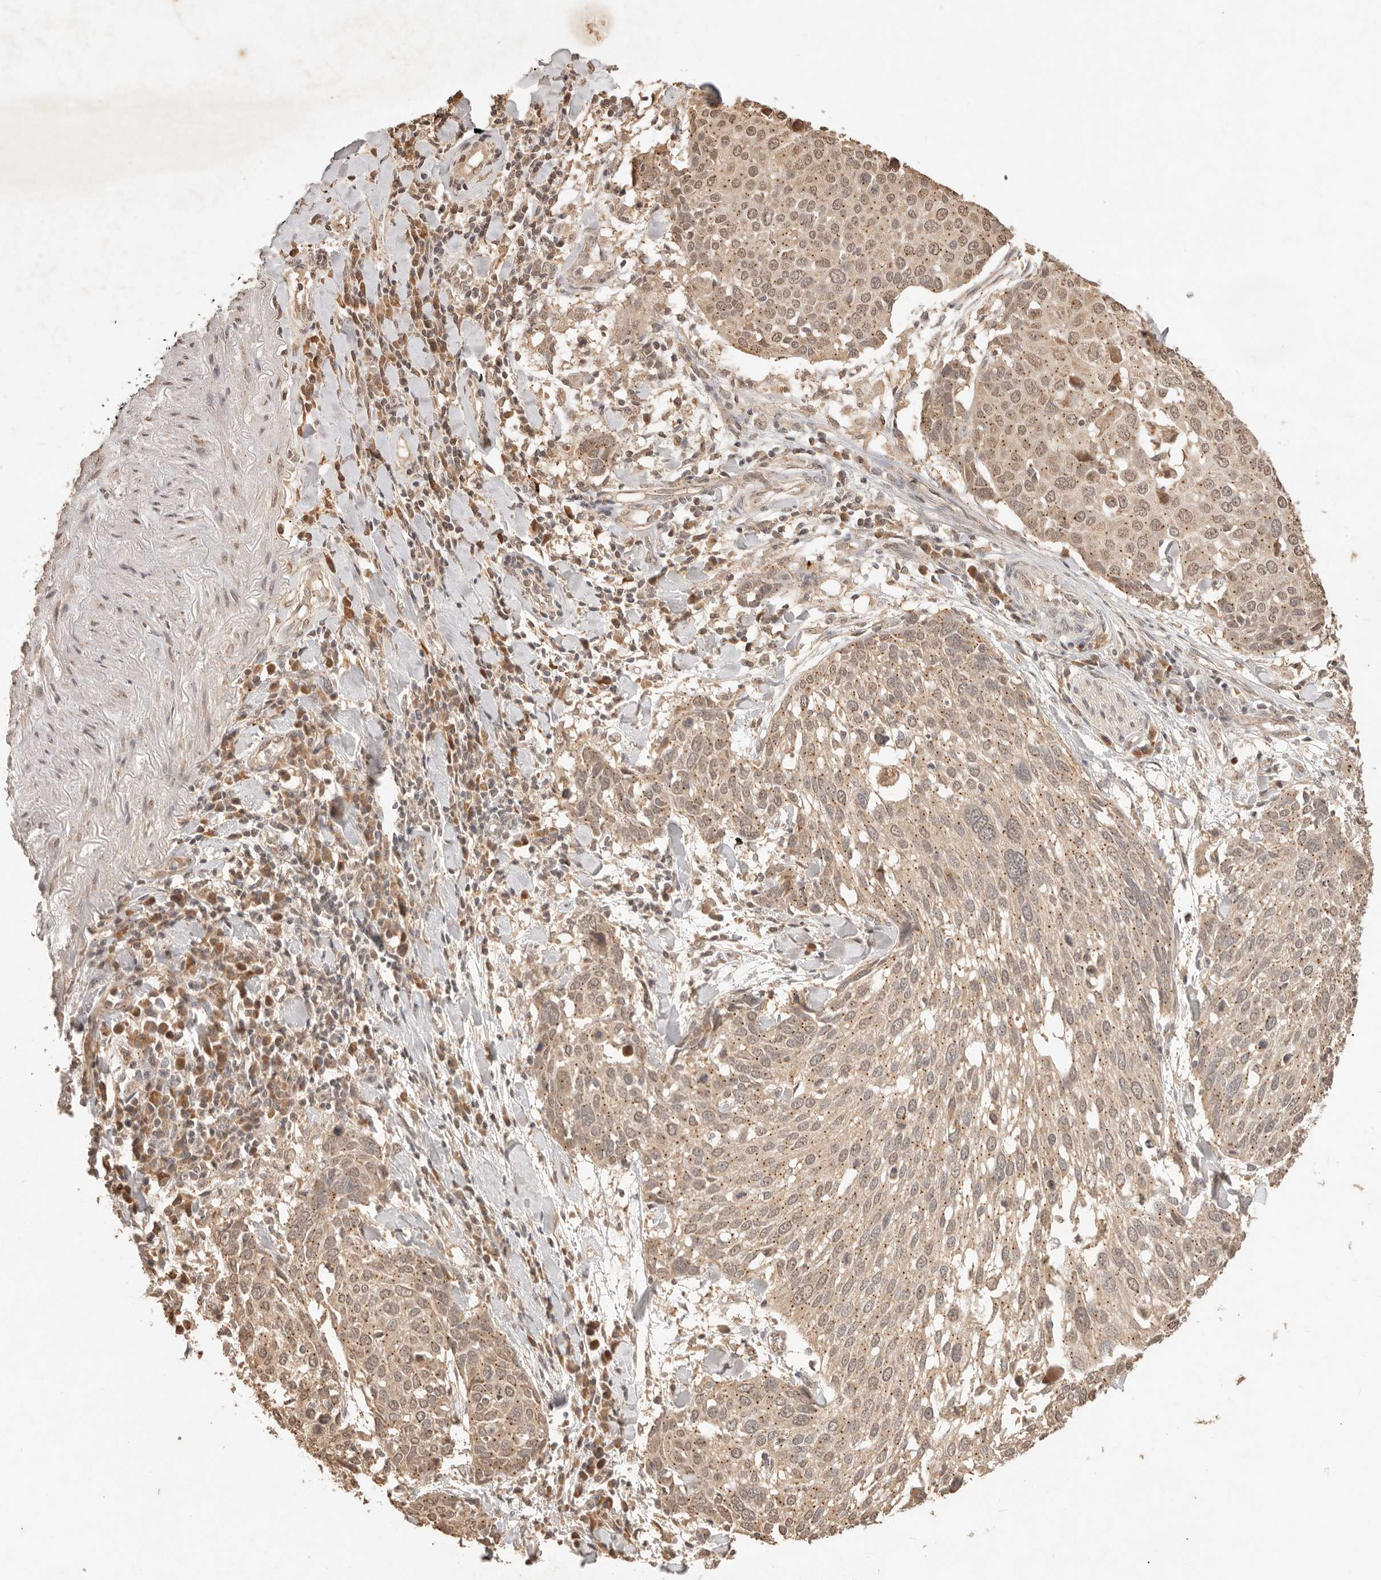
{"staining": {"intensity": "weak", "quantity": ">75%", "location": "cytoplasmic/membranous,nuclear"}, "tissue": "lung cancer", "cell_type": "Tumor cells", "image_type": "cancer", "snomed": [{"axis": "morphology", "description": "Squamous cell carcinoma, NOS"}, {"axis": "topography", "description": "Lung"}], "caption": "This is an image of immunohistochemistry staining of lung cancer, which shows weak staining in the cytoplasmic/membranous and nuclear of tumor cells.", "gene": "LMO4", "patient": {"sex": "male", "age": 65}}